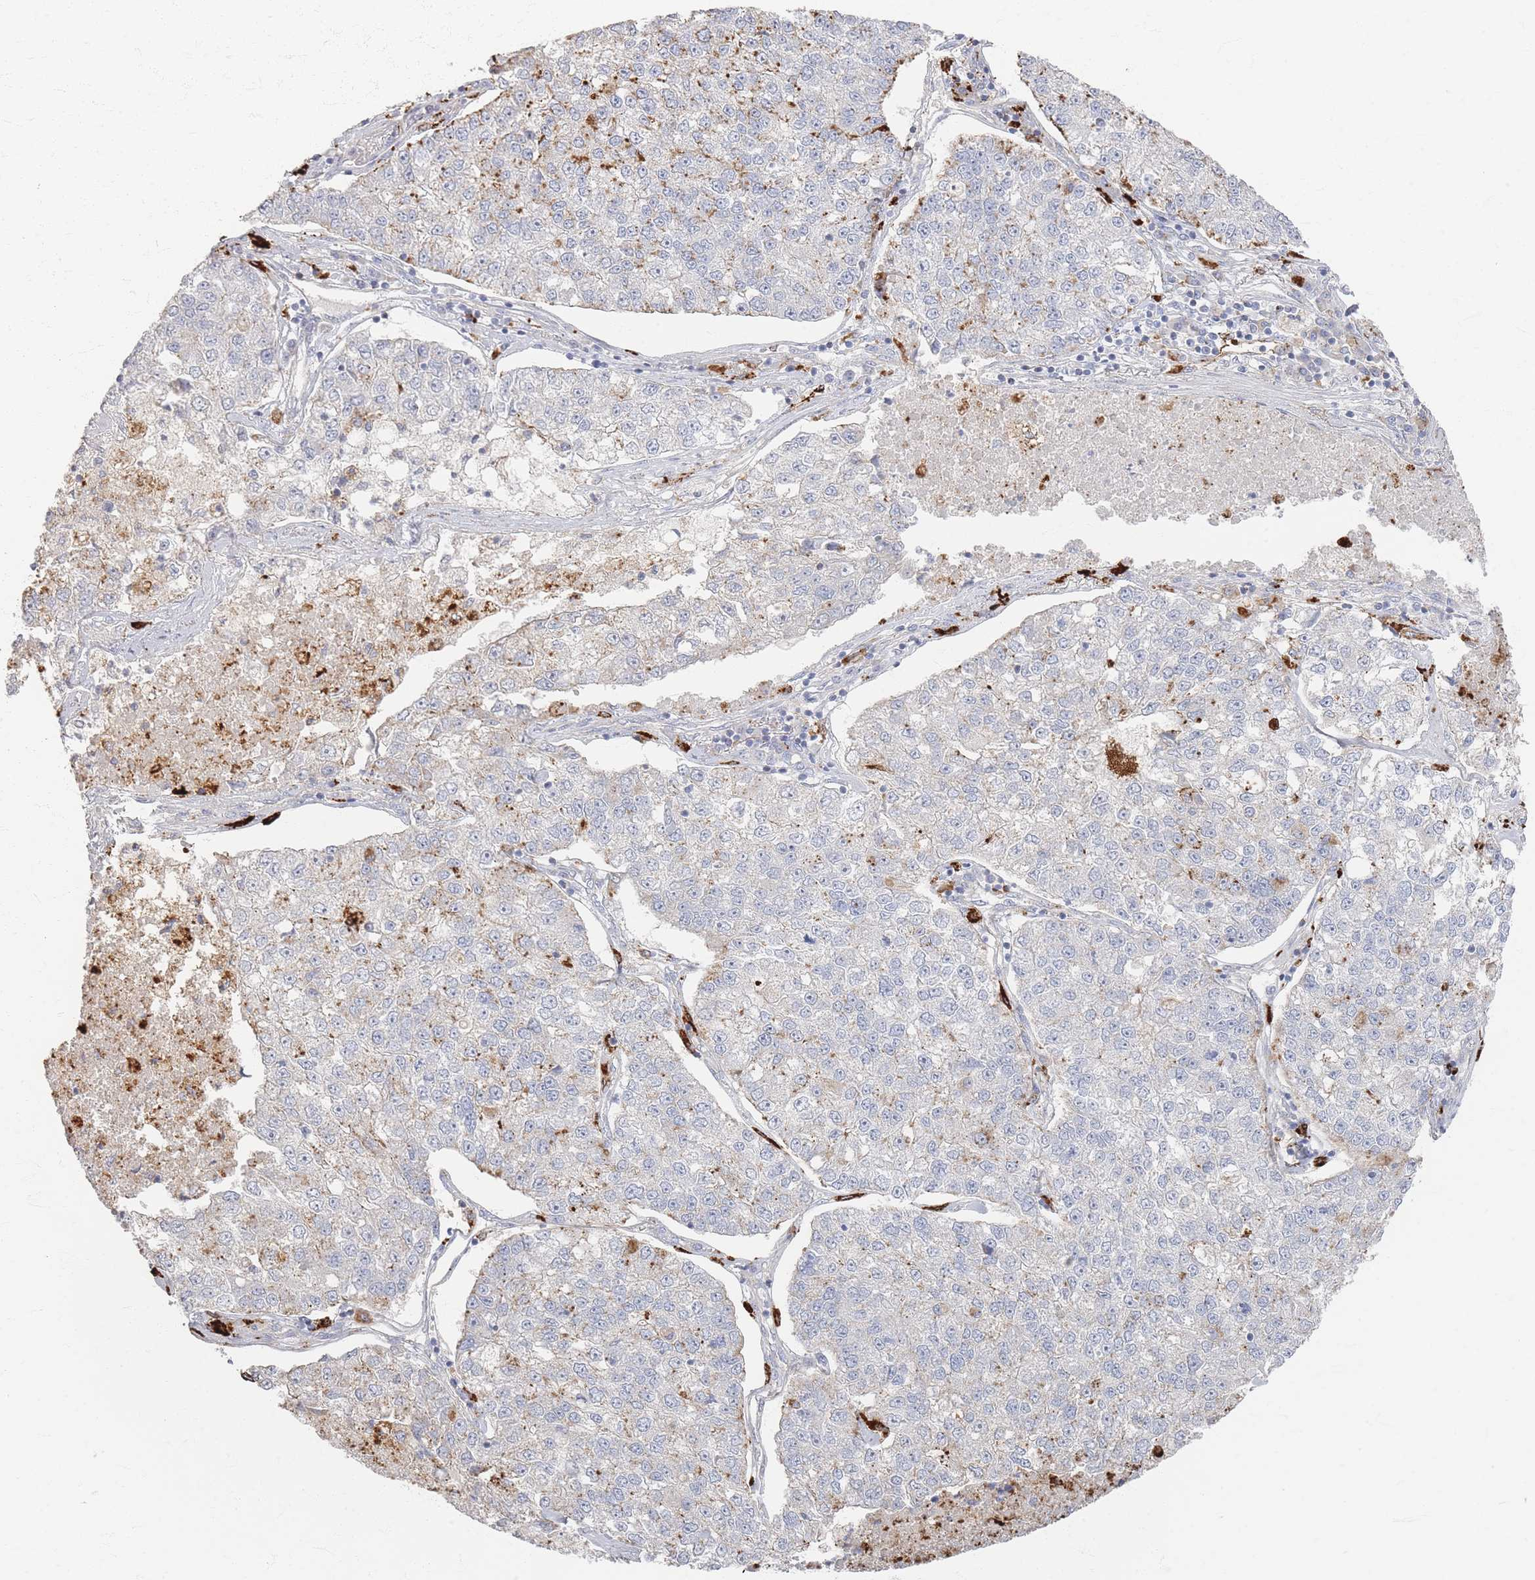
{"staining": {"intensity": "moderate", "quantity": "25%-75%", "location": "cytoplasmic/membranous"}, "tissue": "lung cancer", "cell_type": "Tumor cells", "image_type": "cancer", "snomed": [{"axis": "morphology", "description": "Adenocarcinoma, NOS"}, {"axis": "topography", "description": "Lung"}], "caption": "Immunohistochemical staining of human lung adenocarcinoma shows medium levels of moderate cytoplasmic/membranous protein expression in about 25%-75% of tumor cells. (brown staining indicates protein expression, while blue staining denotes nuclei).", "gene": "SLC2A11", "patient": {"sex": "male", "age": 49}}